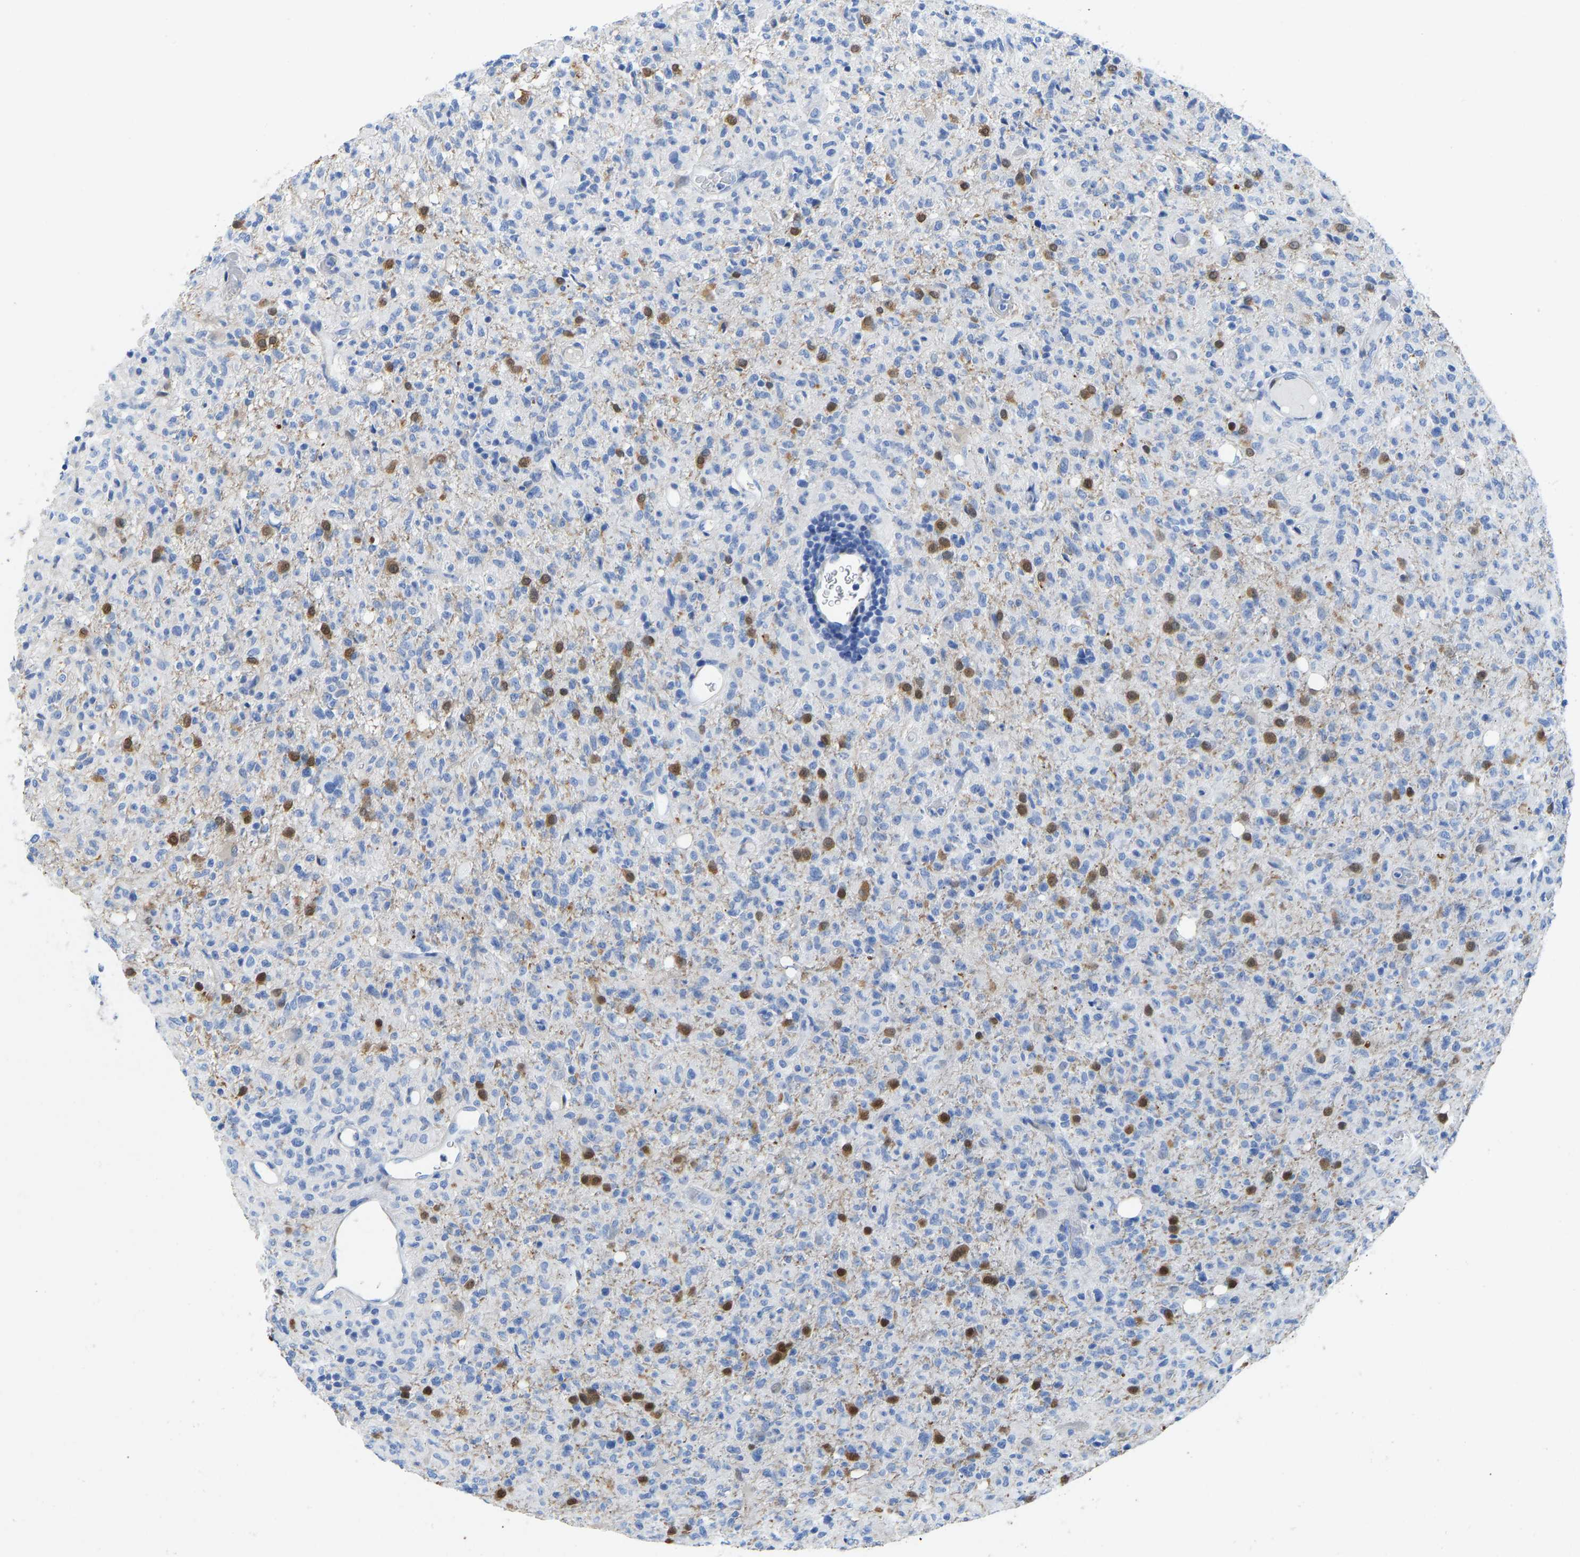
{"staining": {"intensity": "moderate", "quantity": "<25%", "location": "cytoplasmic/membranous,nuclear"}, "tissue": "glioma", "cell_type": "Tumor cells", "image_type": "cancer", "snomed": [{"axis": "morphology", "description": "Glioma, malignant, High grade"}, {"axis": "topography", "description": "Brain"}], "caption": "Immunohistochemistry (DAB (3,3'-diaminobenzidine)) staining of malignant high-grade glioma displays moderate cytoplasmic/membranous and nuclear protein staining in about <25% of tumor cells. (DAB (3,3'-diaminobenzidine) IHC with brightfield microscopy, high magnification).", "gene": "NKAIN3", "patient": {"sex": "female", "age": 57}}